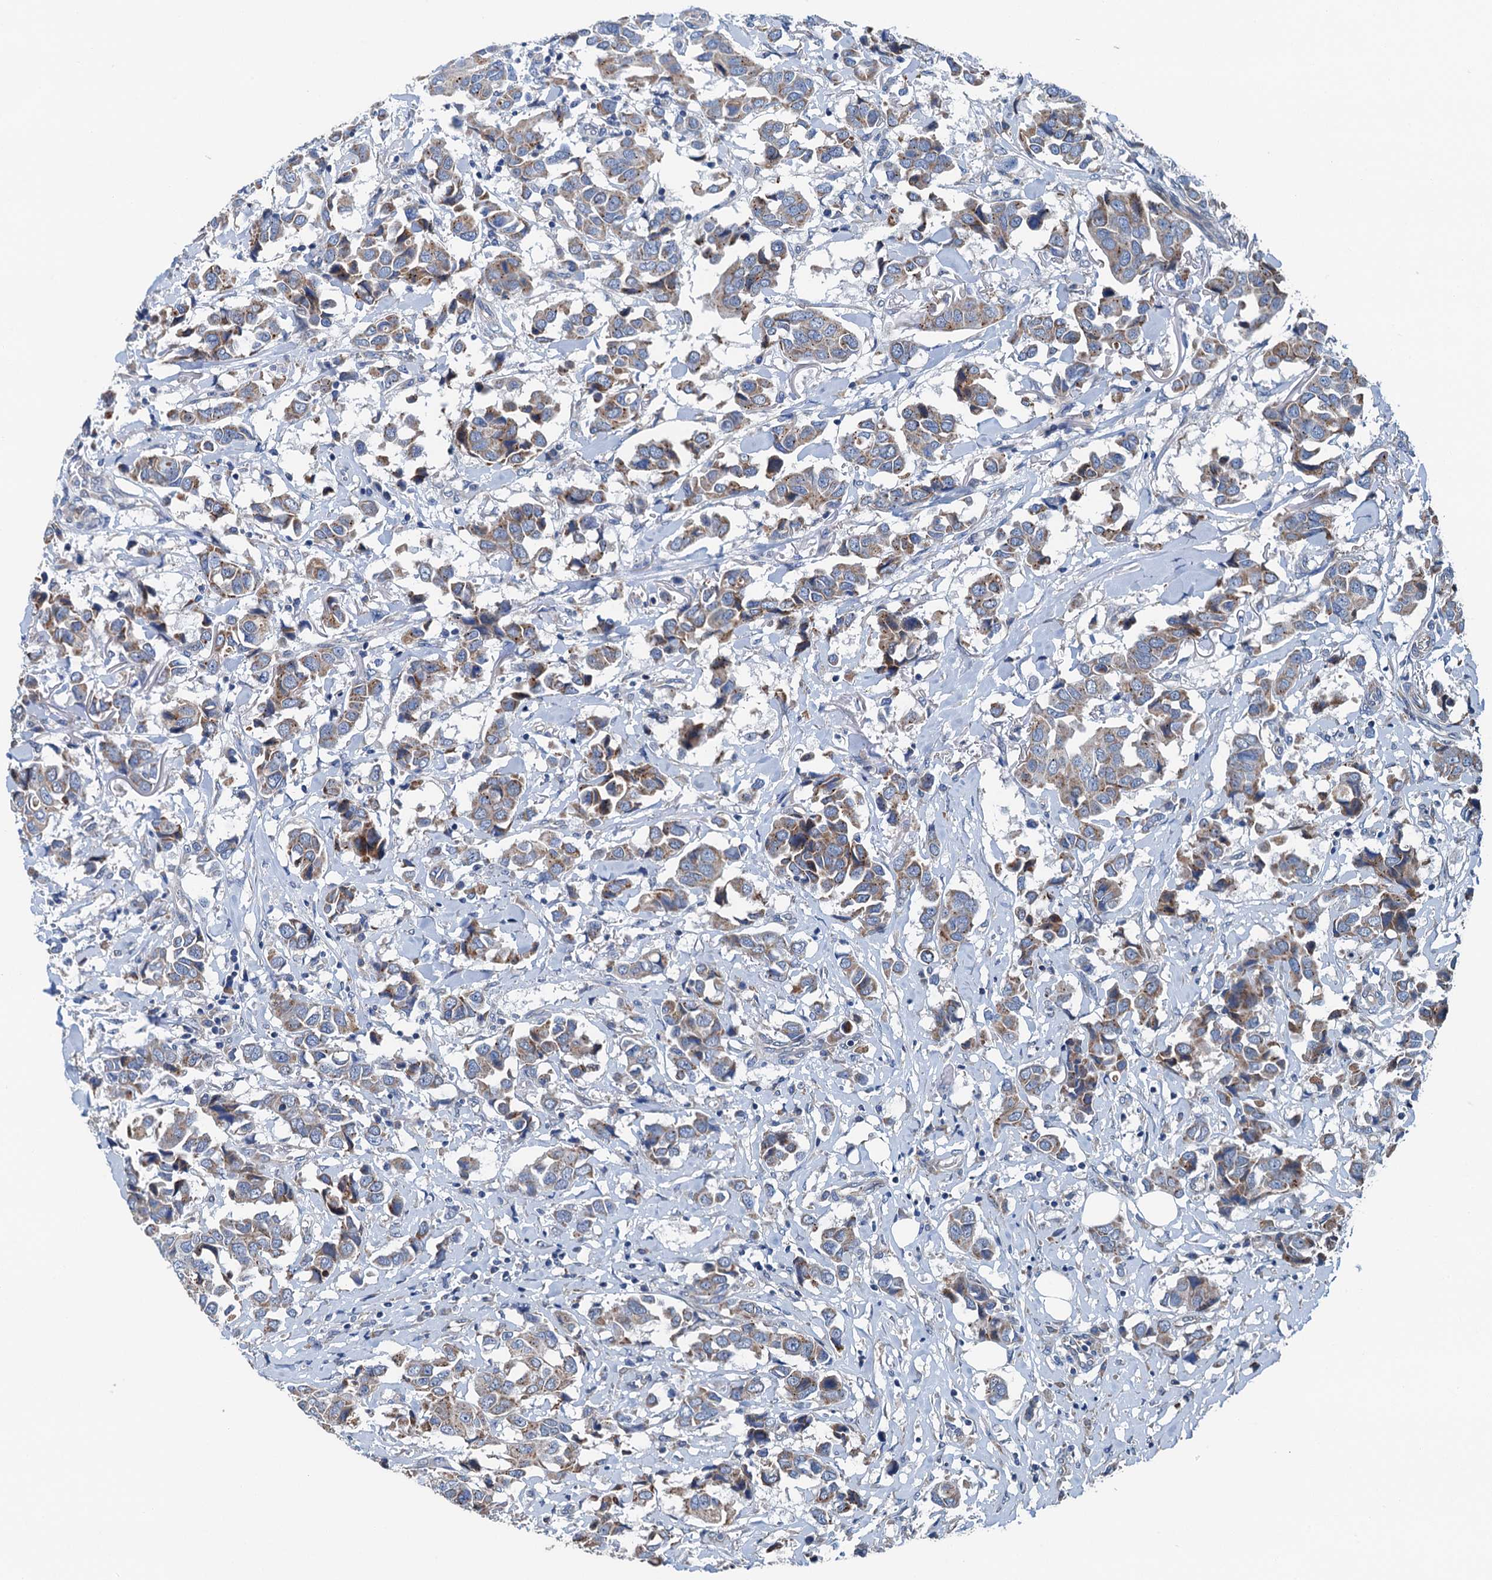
{"staining": {"intensity": "moderate", "quantity": "25%-75%", "location": "cytoplasmic/membranous"}, "tissue": "breast cancer", "cell_type": "Tumor cells", "image_type": "cancer", "snomed": [{"axis": "morphology", "description": "Duct carcinoma"}, {"axis": "topography", "description": "Breast"}], "caption": "High-power microscopy captured an immunohistochemistry micrograph of breast cancer, revealing moderate cytoplasmic/membranous staining in approximately 25%-75% of tumor cells. (DAB = brown stain, brightfield microscopy at high magnification).", "gene": "ELAC1", "patient": {"sex": "female", "age": 80}}